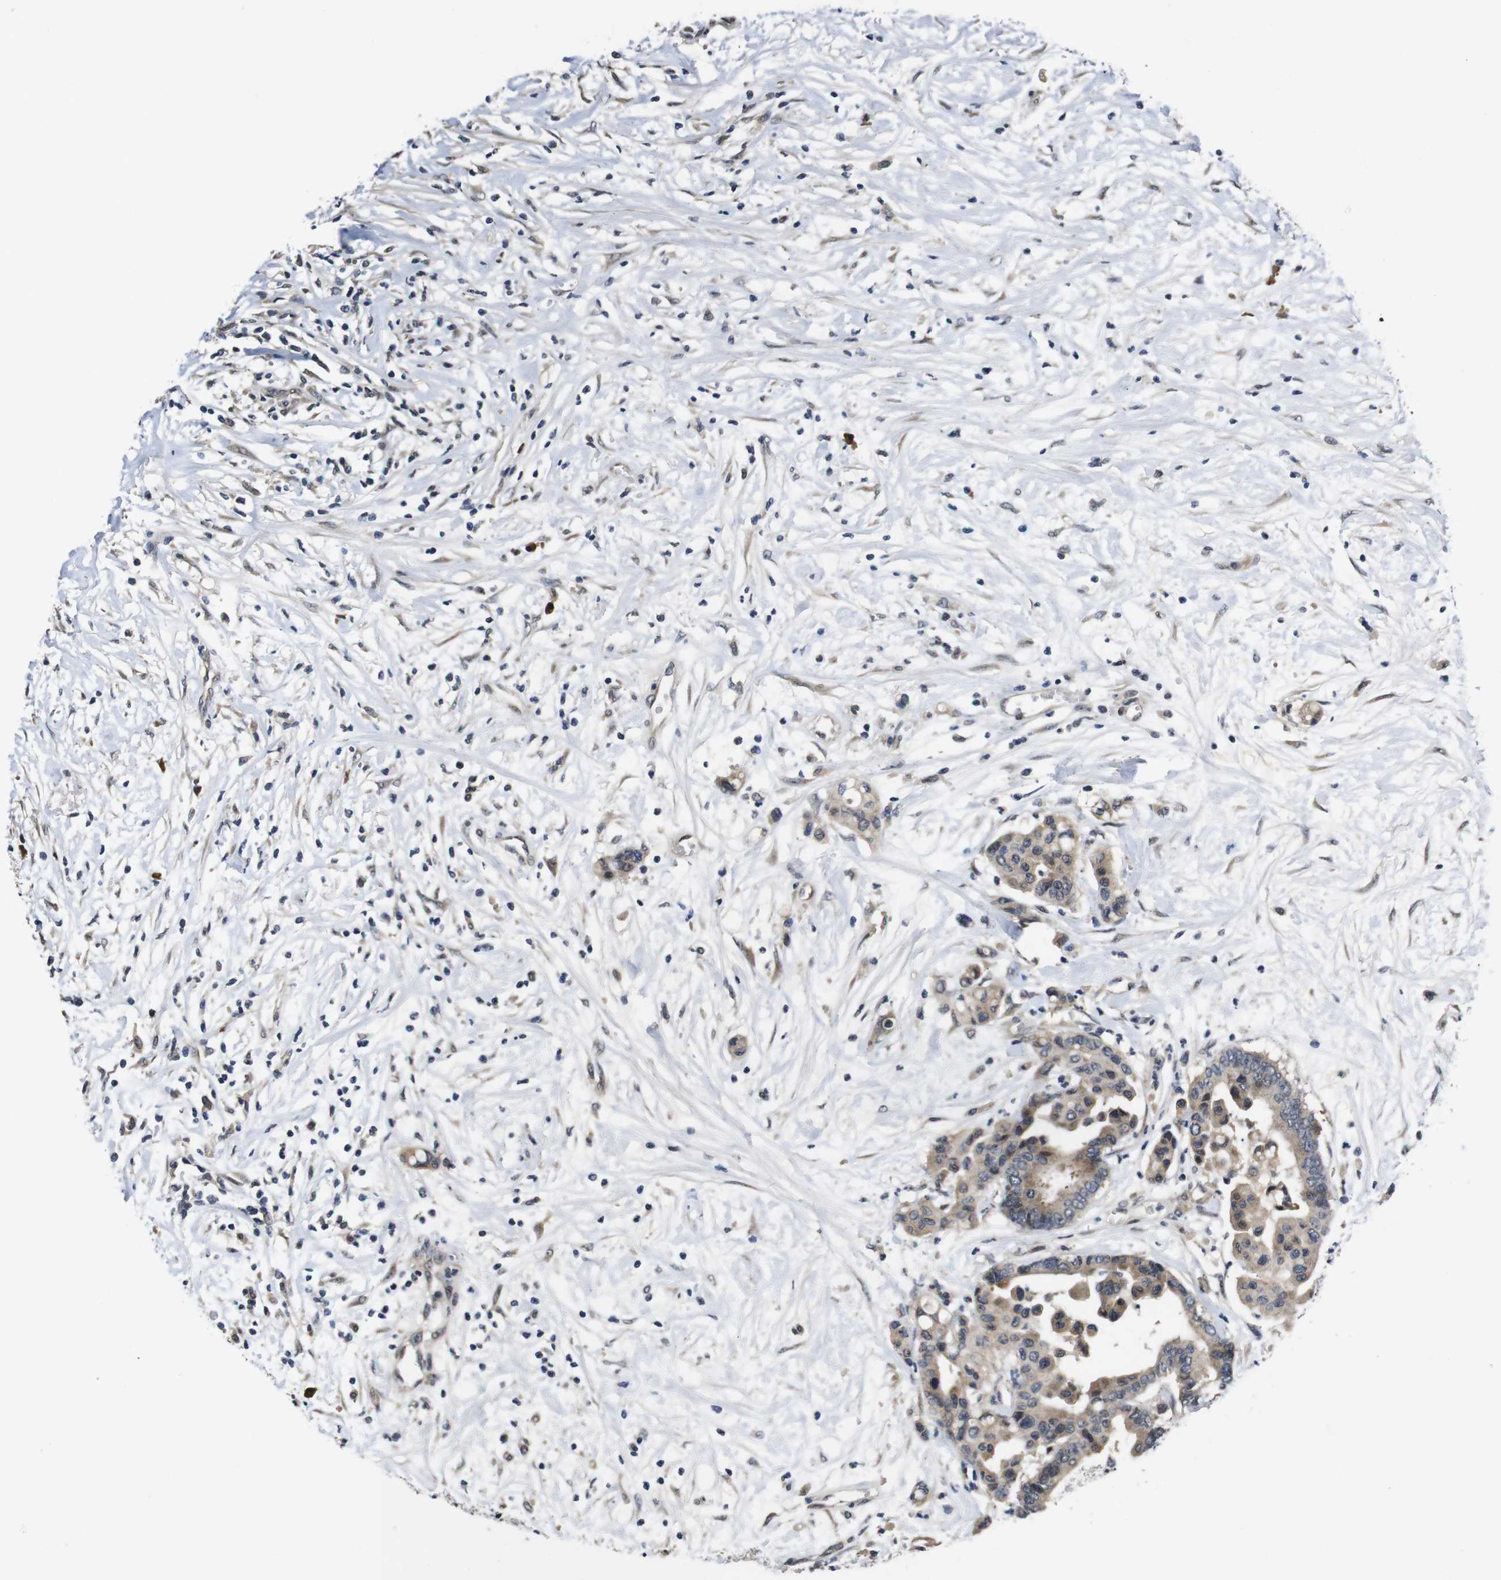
{"staining": {"intensity": "moderate", "quantity": ">75%", "location": "cytoplasmic/membranous"}, "tissue": "colorectal cancer", "cell_type": "Tumor cells", "image_type": "cancer", "snomed": [{"axis": "morphology", "description": "Normal tissue, NOS"}, {"axis": "morphology", "description": "Adenocarcinoma, NOS"}, {"axis": "topography", "description": "Colon"}], "caption": "An IHC image of tumor tissue is shown. Protein staining in brown shows moderate cytoplasmic/membranous positivity in colorectal adenocarcinoma within tumor cells. Using DAB (brown) and hematoxylin (blue) stains, captured at high magnification using brightfield microscopy.", "gene": "ZBTB46", "patient": {"sex": "male", "age": 82}}